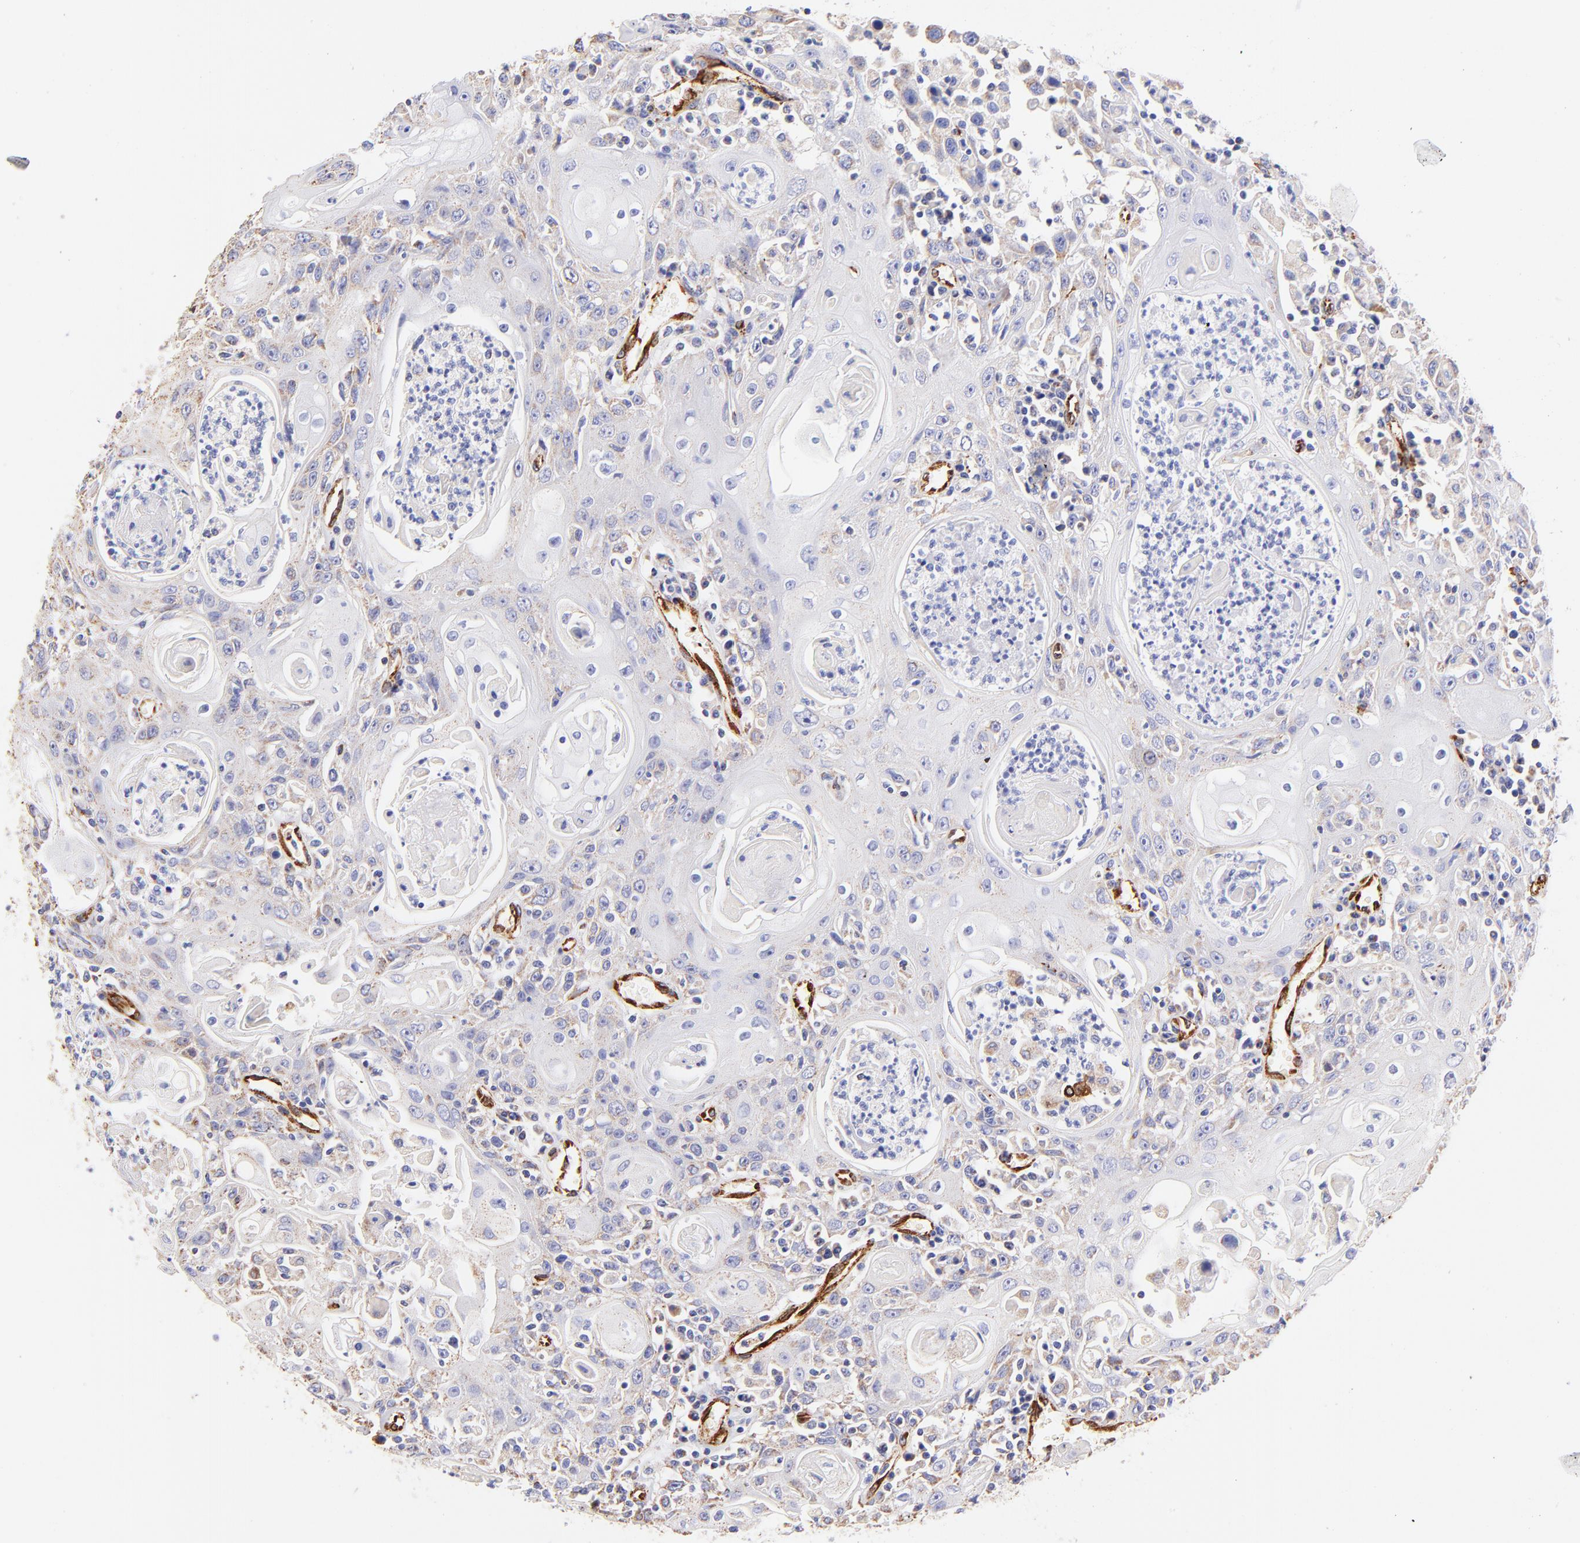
{"staining": {"intensity": "weak", "quantity": "<25%", "location": "cytoplasmic/membranous"}, "tissue": "head and neck cancer", "cell_type": "Tumor cells", "image_type": "cancer", "snomed": [{"axis": "morphology", "description": "Squamous cell carcinoma, NOS"}, {"axis": "topography", "description": "Oral tissue"}, {"axis": "topography", "description": "Head-Neck"}], "caption": "The photomicrograph reveals no significant expression in tumor cells of head and neck cancer.", "gene": "SPARC", "patient": {"sex": "female", "age": 76}}